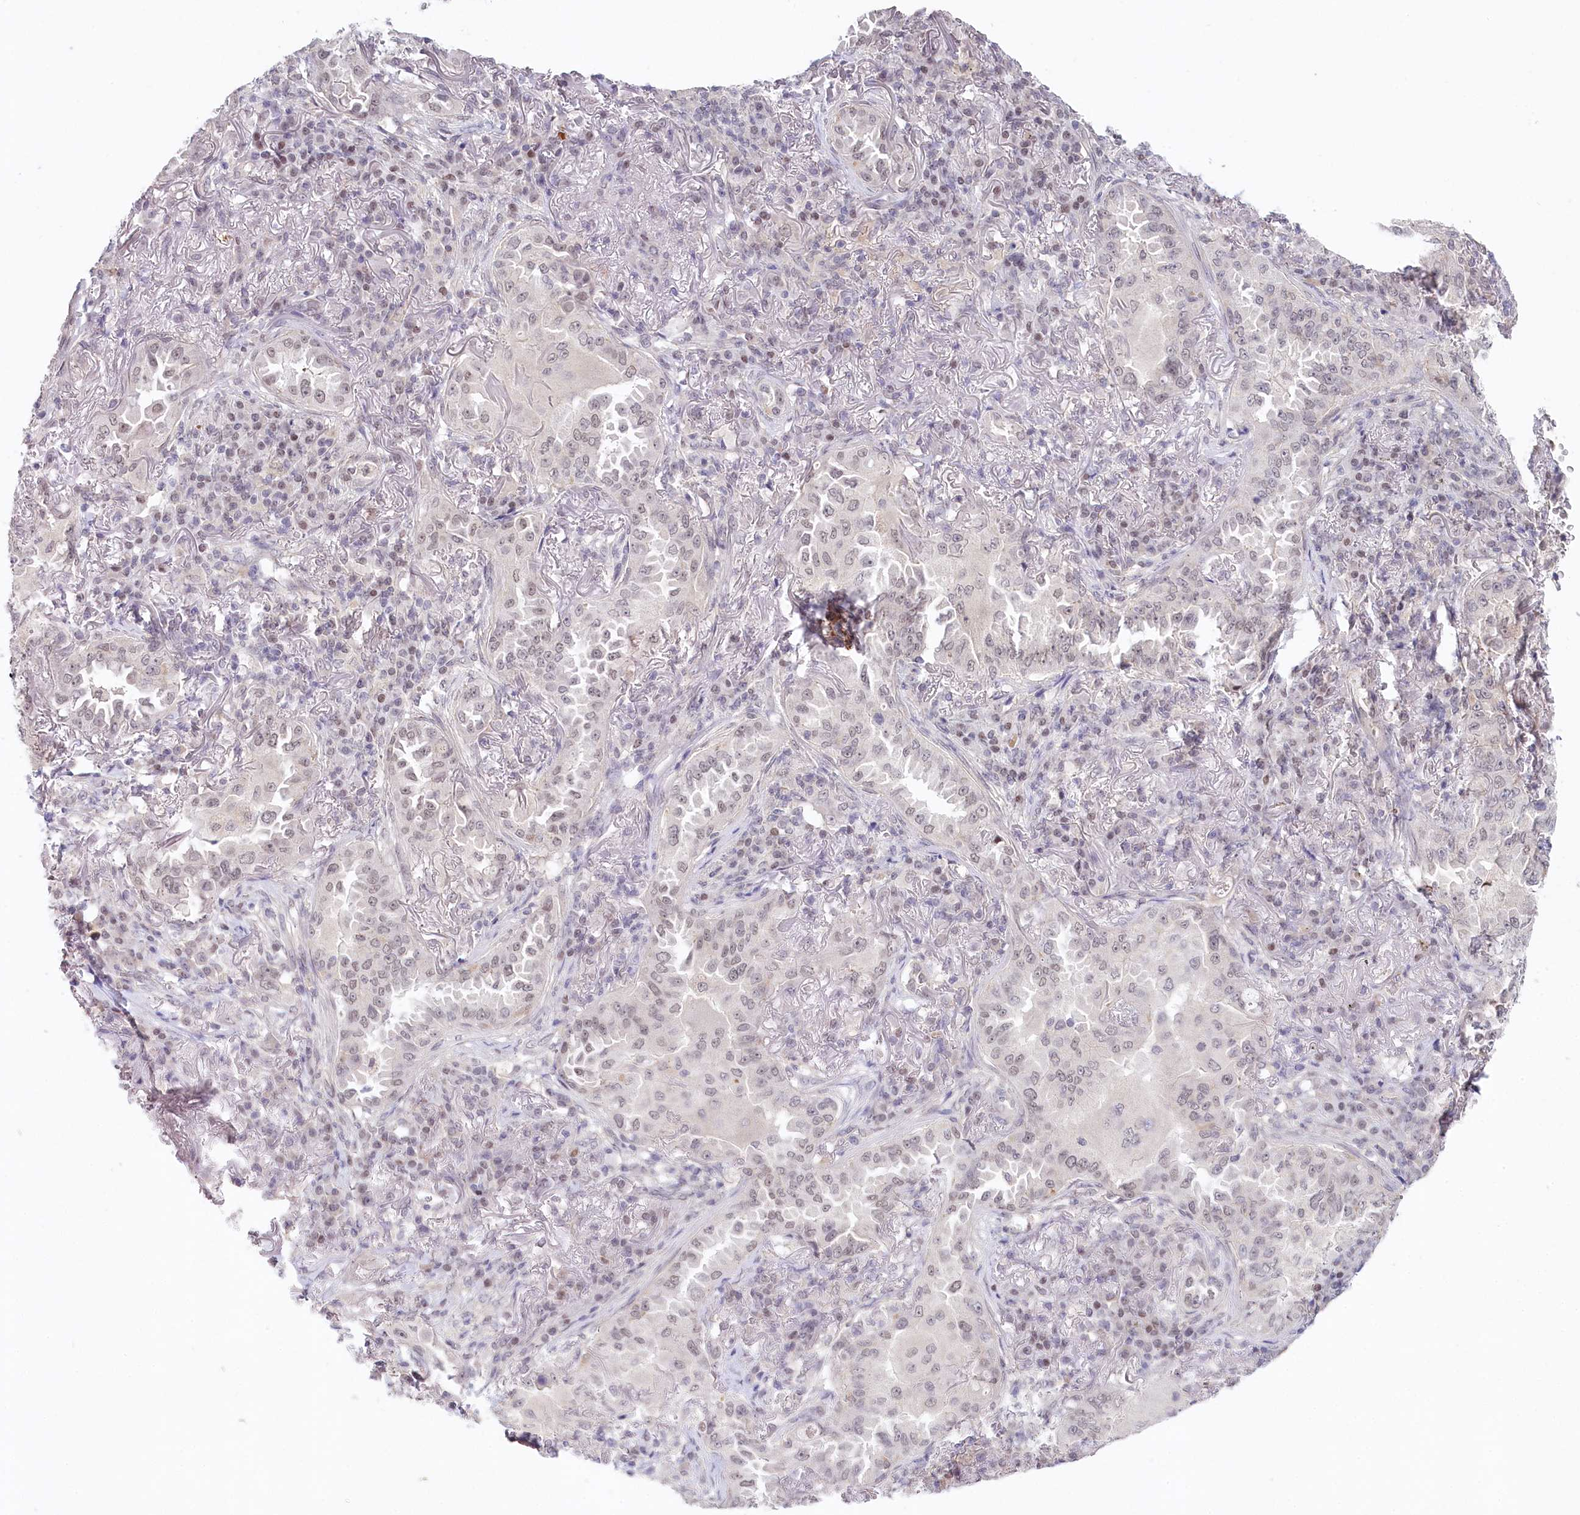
{"staining": {"intensity": "negative", "quantity": "none", "location": "none"}, "tissue": "lung cancer", "cell_type": "Tumor cells", "image_type": "cancer", "snomed": [{"axis": "morphology", "description": "Adenocarcinoma, NOS"}, {"axis": "topography", "description": "Lung"}], "caption": "This is a histopathology image of immunohistochemistry staining of lung cancer (adenocarcinoma), which shows no expression in tumor cells.", "gene": "AMTN", "patient": {"sex": "female", "age": 69}}